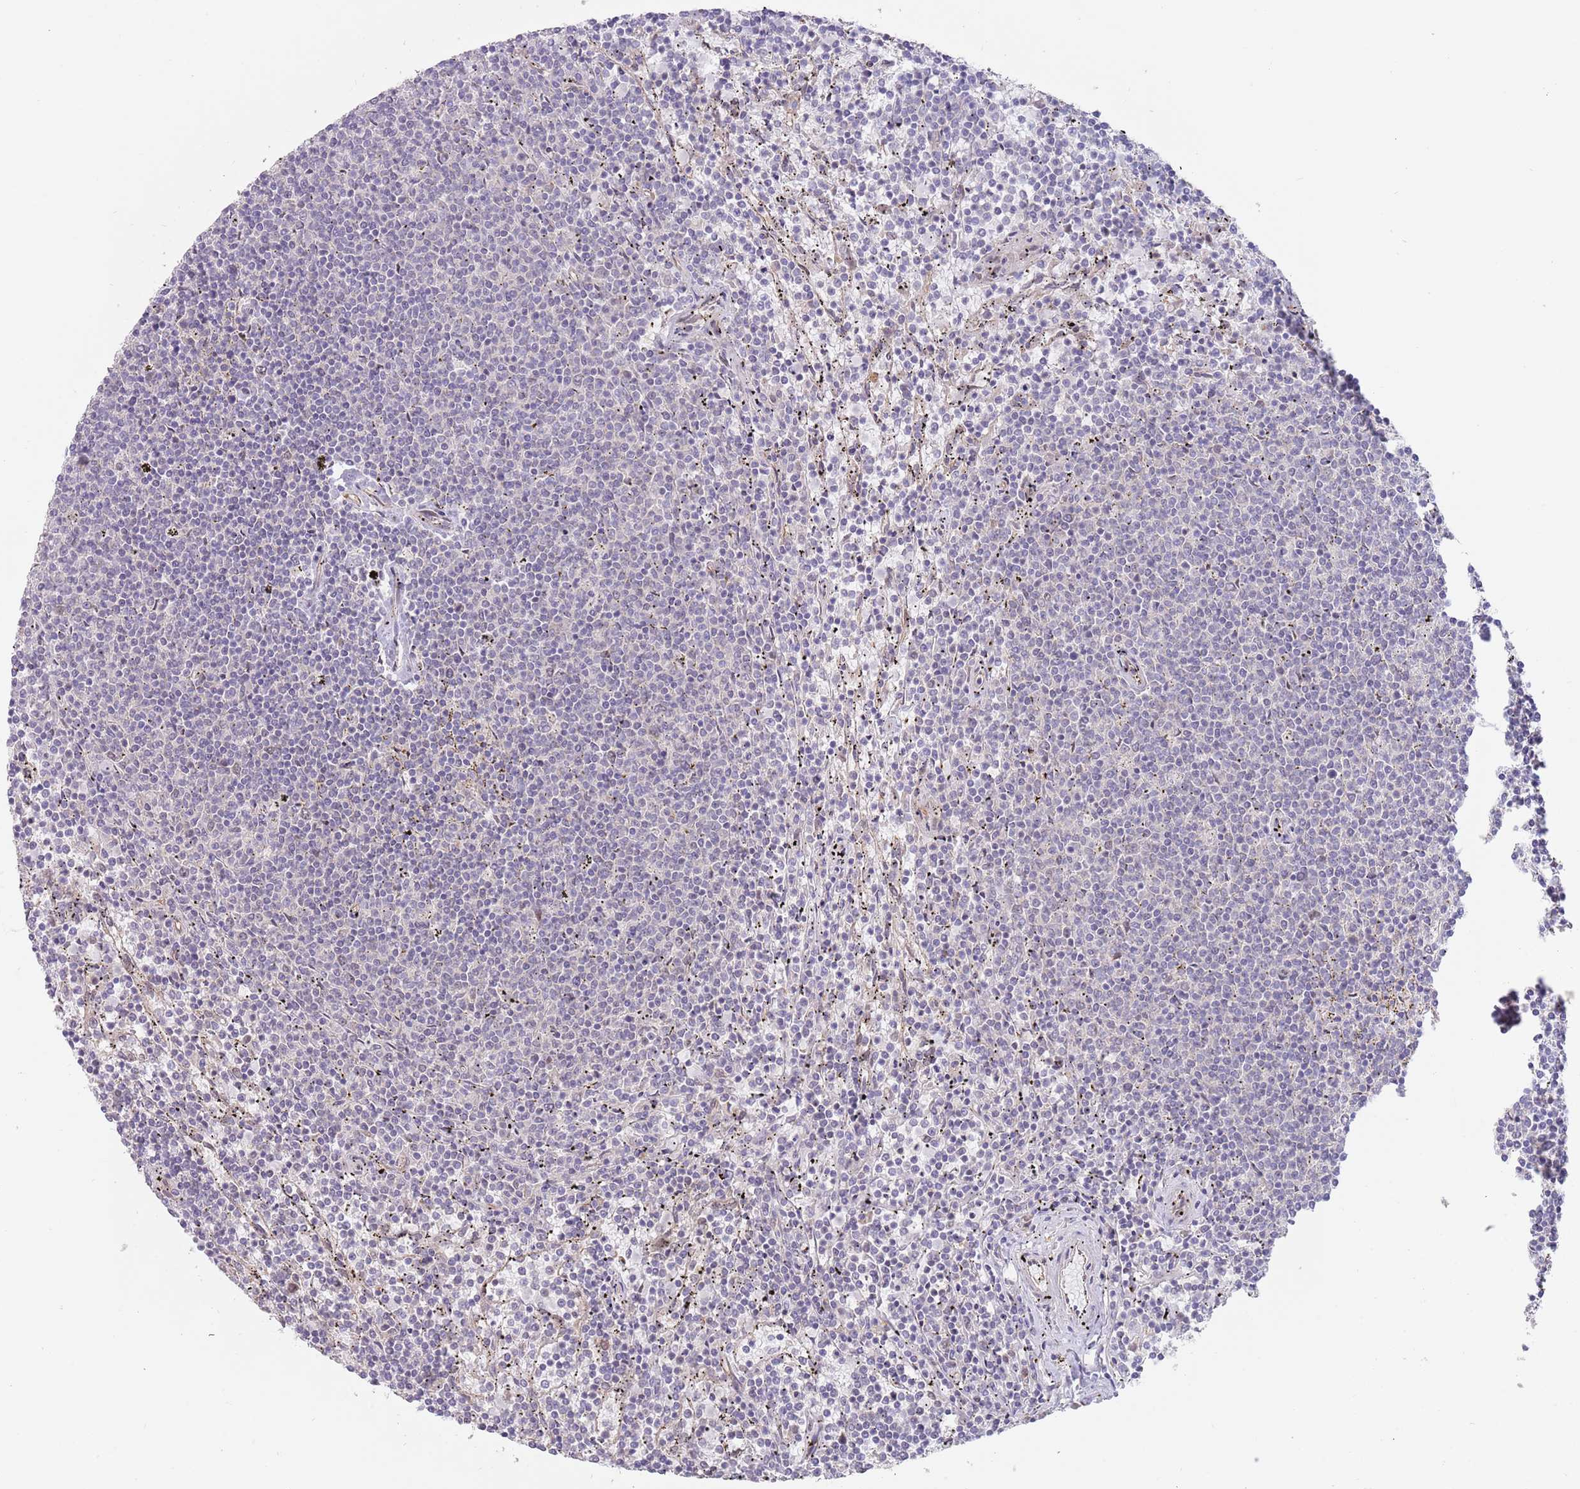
{"staining": {"intensity": "negative", "quantity": "none", "location": "none"}, "tissue": "lymphoma", "cell_type": "Tumor cells", "image_type": "cancer", "snomed": [{"axis": "morphology", "description": "Malignant lymphoma, non-Hodgkin's type, Low grade"}, {"axis": "topography", "description": "Spleen"}], "caption": "Tumor cells show no significant staining in low-grade malignant lymphoma, non-Hodgkin's type.", "gene": "UQCC3", "patient": {"sex": "female", "age": 50}}